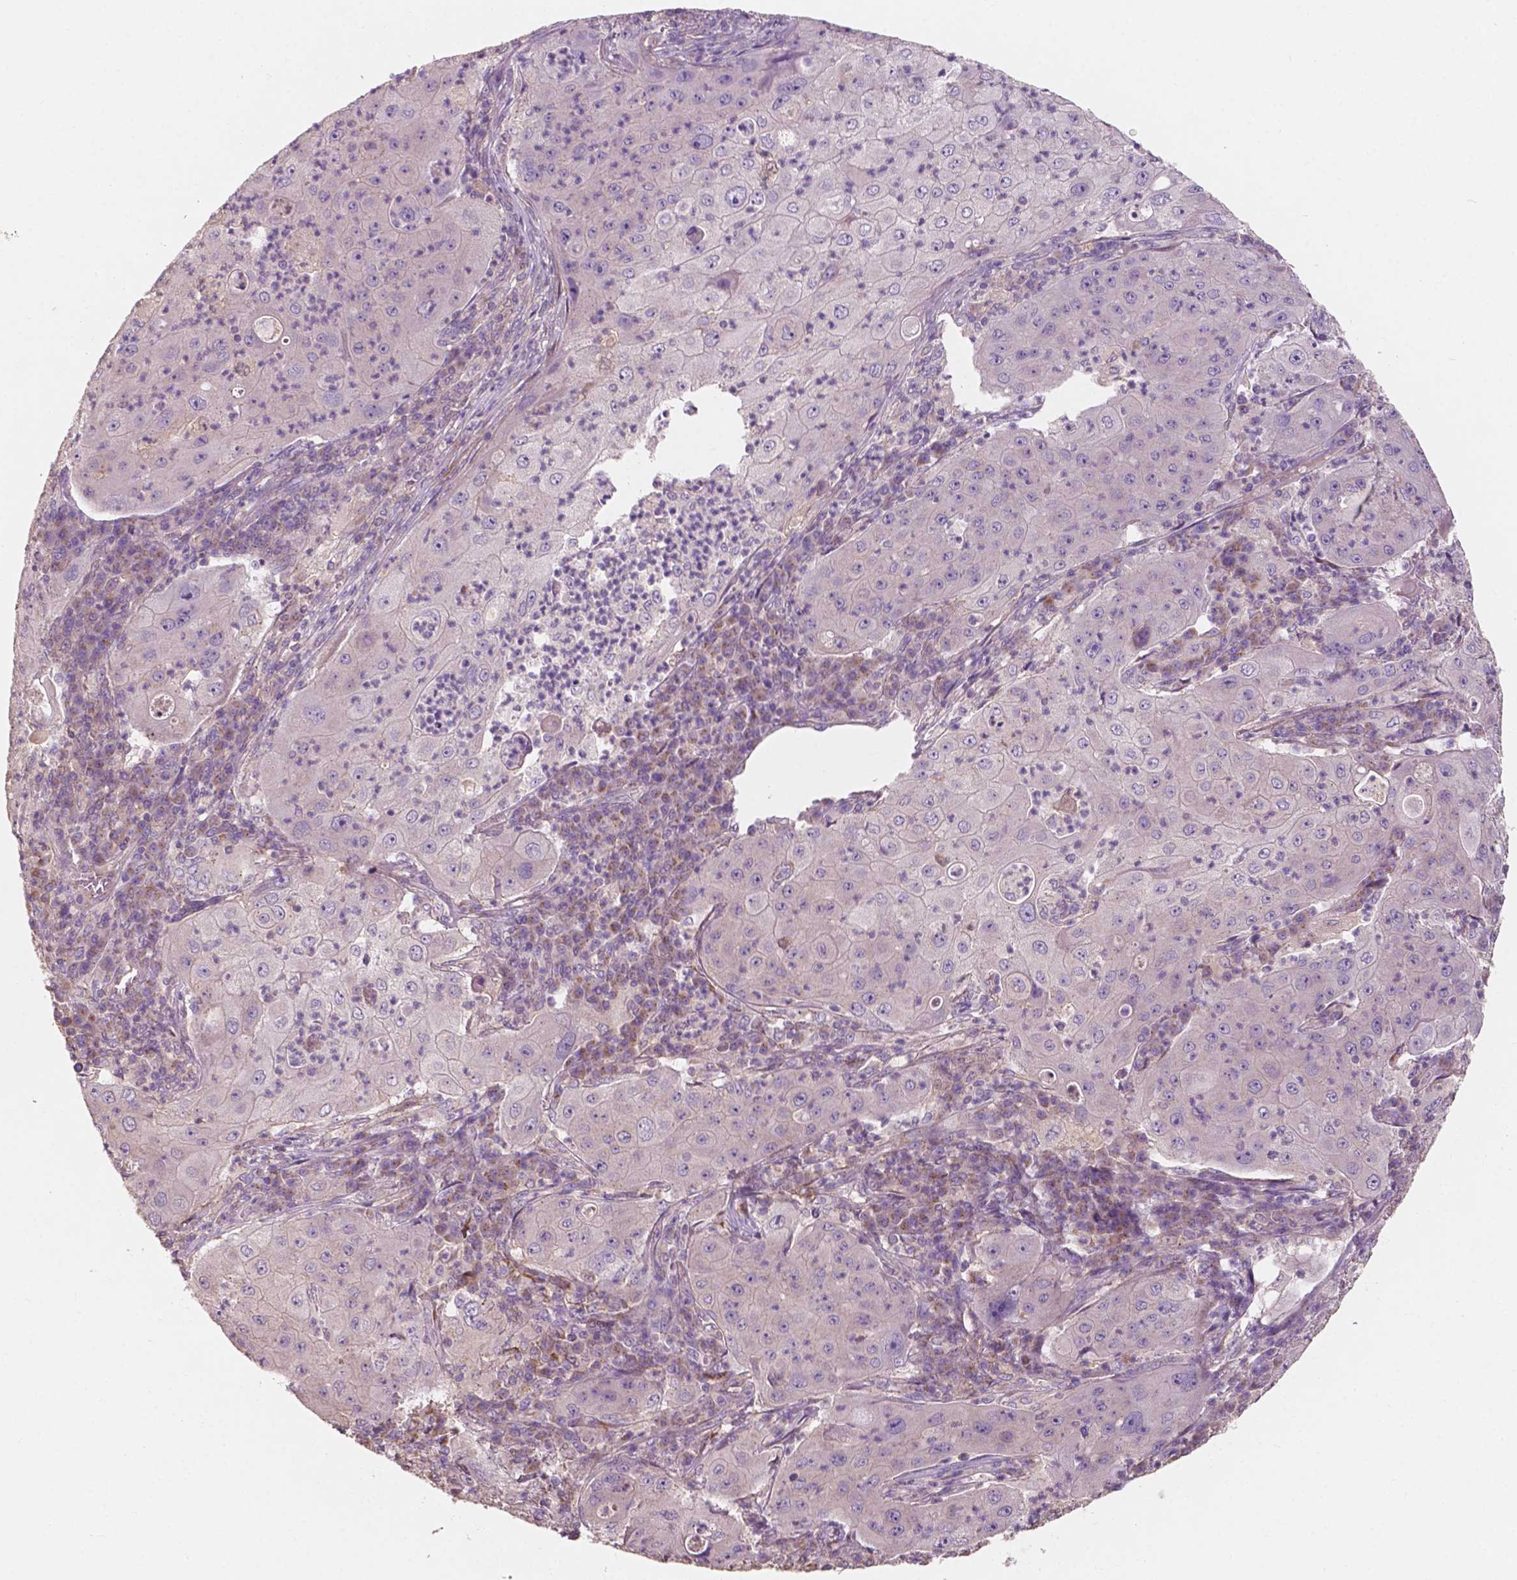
{"staining": {"intensity": "negative", "quantity": "none", "location": "none"}, "tissue": "lung cancer", "cell_type": "Tumor cells", "image_type": "cancer", "snomed": [{"axis": "morphology", "description": "Squamous cell carcinoma, NOS"}, {"axis": "topography", "description": "Lung"}], "caption": "Tumor cells are negative for brown protein staining in lung cancer (squamous cell carcinoma).", "gene": "CHPT1", "patient": {"sex": "female", "age": 59}}